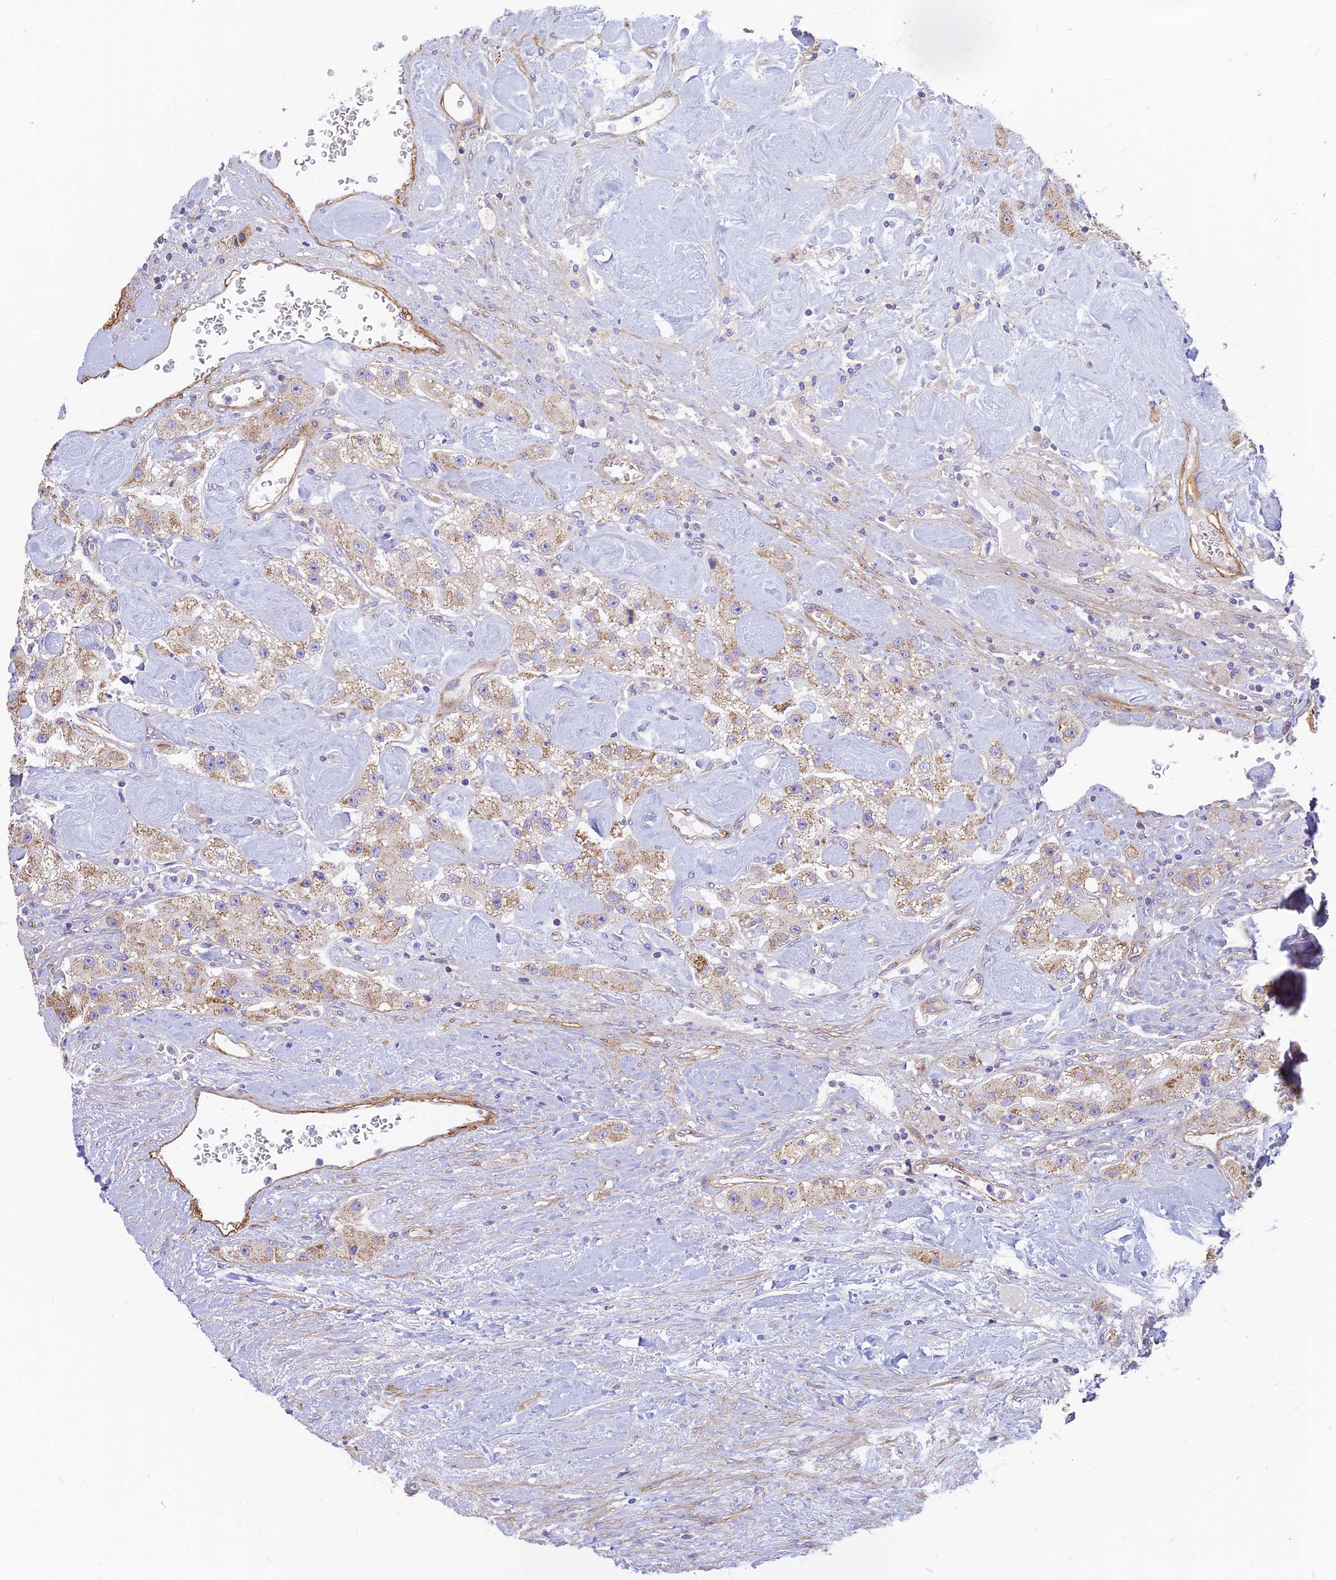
{"staining": {"intensity": "weak", "quantity": ">75%", "location": "cytoplasmic/membranous"}, "tissue": "carcinoid", "cell_type": "Tumor cells", "image_type": "cancer", "snomed": [{"axis": "morphology", "description": "Carcinoid, malignant, NOS"}, {"axis": "topography", "description": "Pancreas"}], "caption": "A brown stain shows weak cytoplasmic/membranous expression of a protein in human carcinoid tumor cells.", "gene": "MRPL15", "patient": {"sex": "male", "age": 41}}